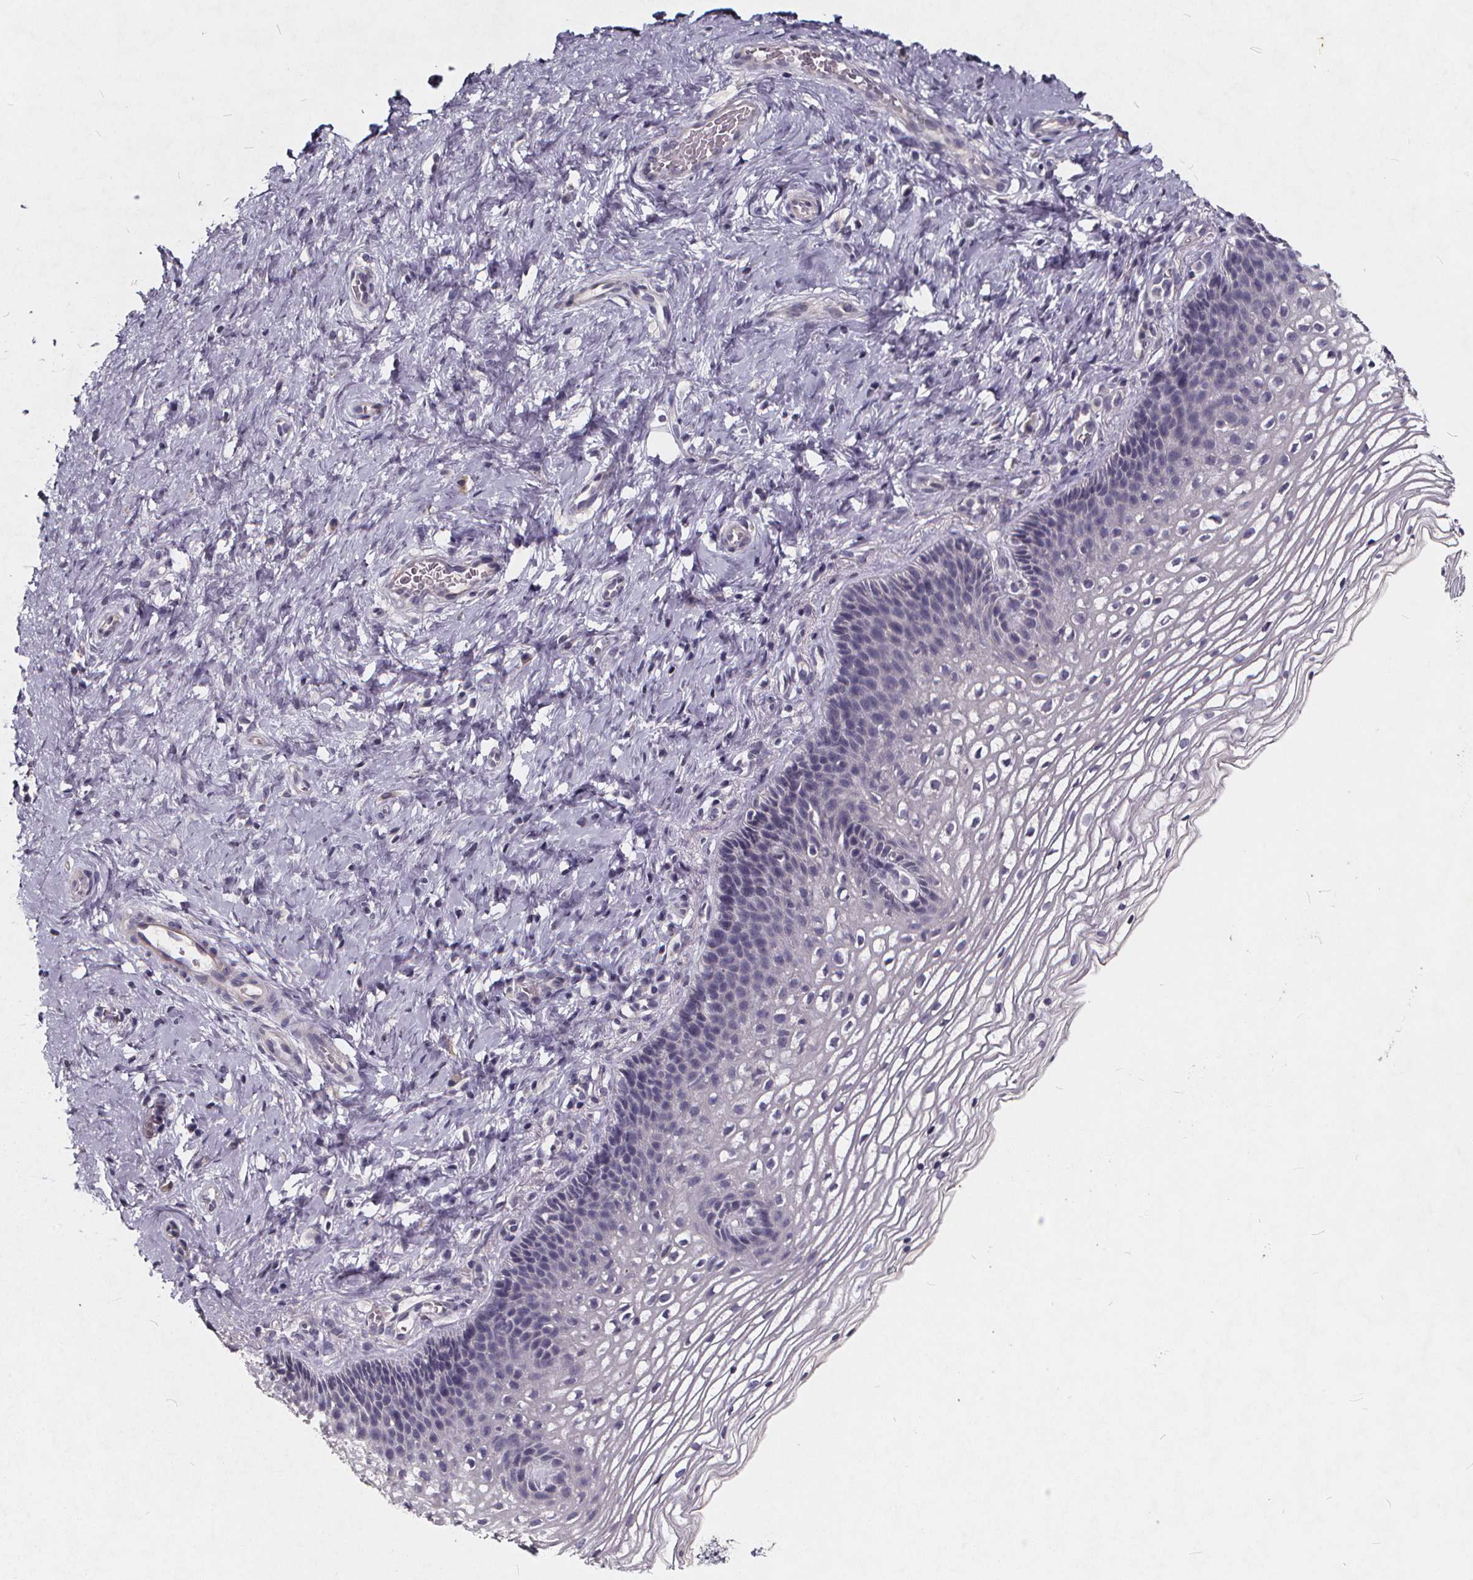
{"staining": {"intensity": "negative", "quantity": "none", "location": "none"}, "tissue": "cervix", "cell_type": "Glandular cells", "image_type": "normal", "snomed": [{"axis": "morphology", "description": "Normal tissue, NOS"}, {"axis": "topography", "description": "Cervix"}], "caption": "This is a image of IHC staining of unremarkable cervix, which shows no positivity in glandular cells. (Immunohistochemistry, brightfield microscopy, high magnification).", "gene": "TSPAN14", "patient": {"sex": "female", "age": 34}}